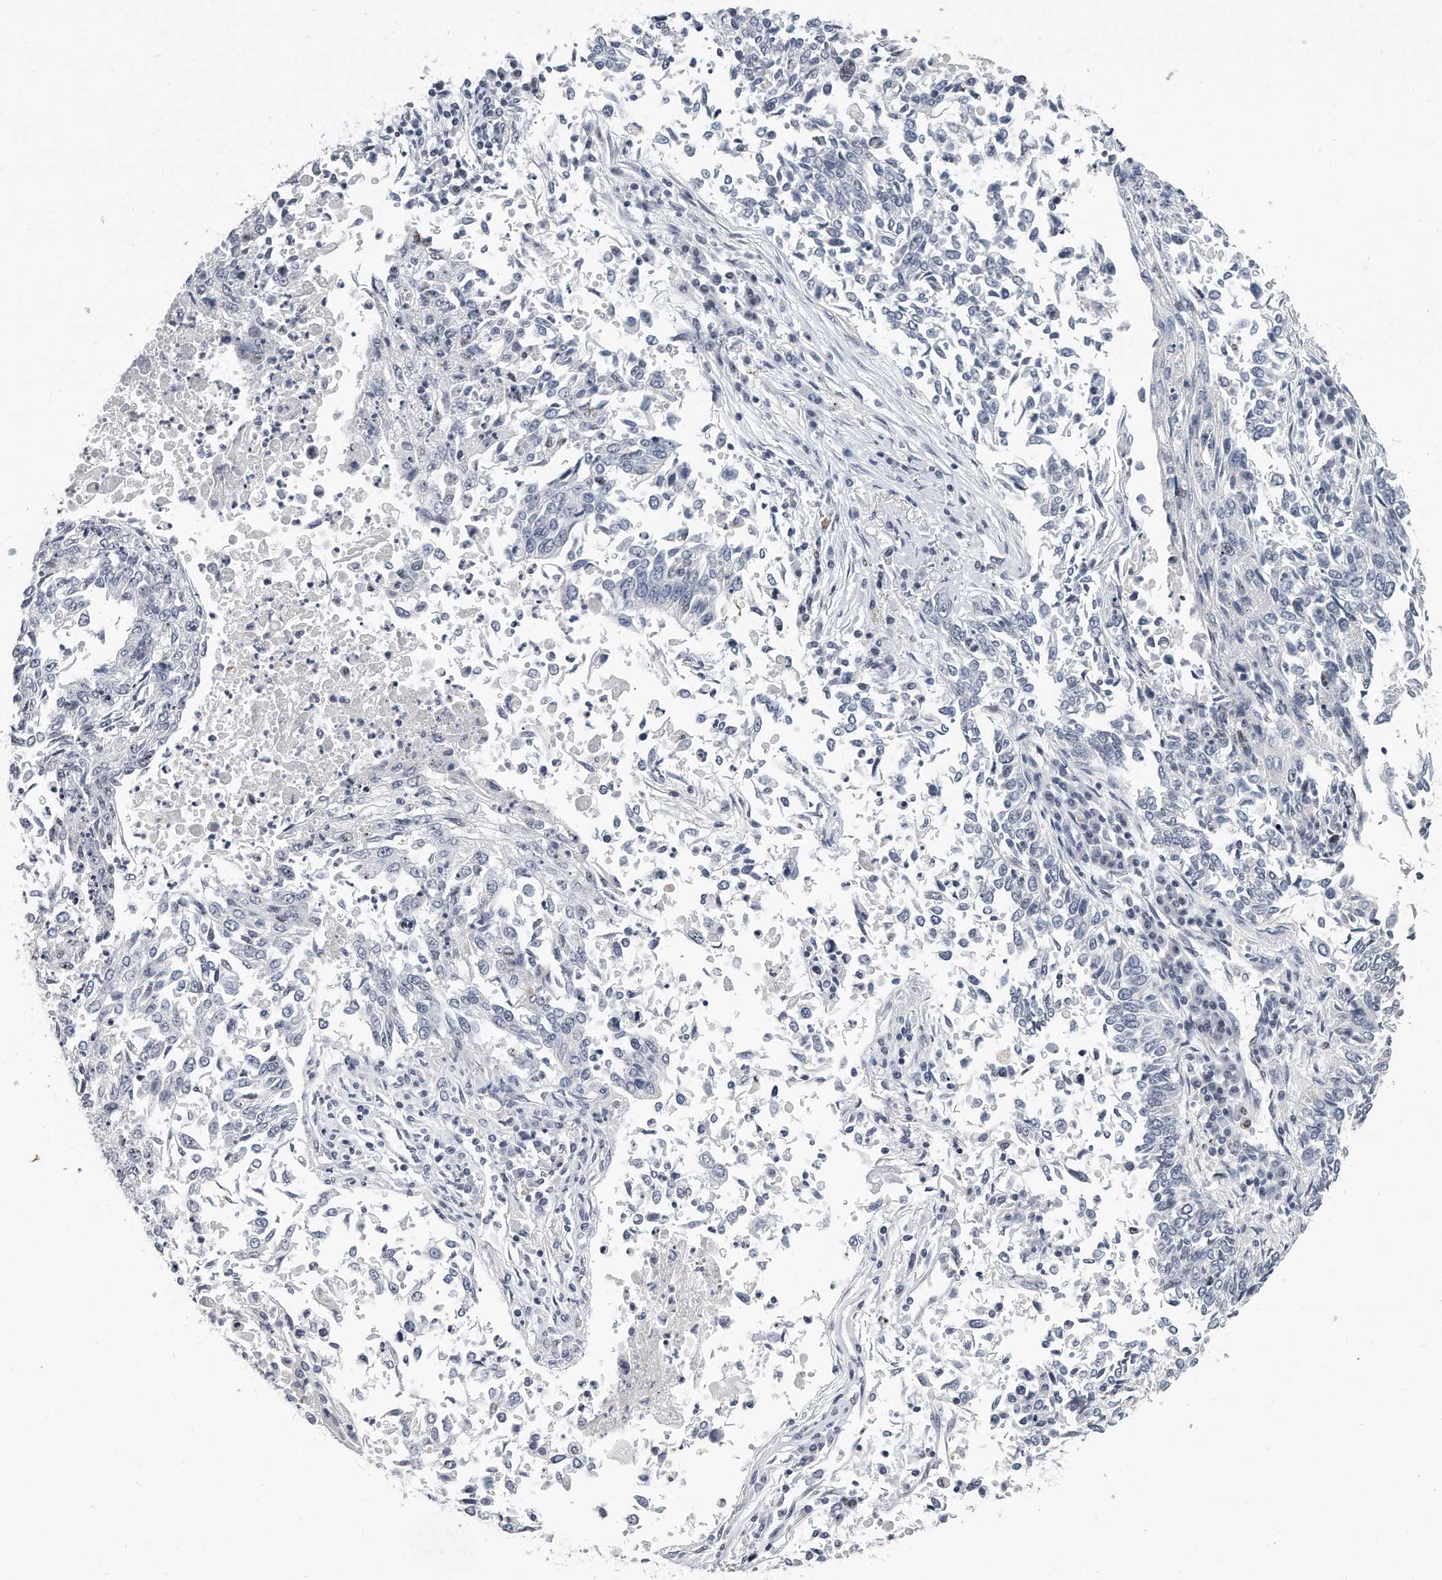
{"staining": {"intensity": "negative", "quantity": "none", "location": "none"}, "tissue": "lung cancer", "cell_type": "Tumor cells", "image_type": "cancer", "snomed": [{"axis": "morphology", "description": "Normal tissue, NOS"}, {"axis": "morphology", "description": "Squamous cell carcinoma, NOS"}, {"axis": "topography", "description": "Cartilage tissue"}, {"axis": "topography", "description": "Bronchus"}, {"axis": "topography", "description": "Lung"}, {"axis": "topography", "description": "Peripheral nerve tissue"}], "caption": "Tumor cells show no significant protein expression in lung cancer.", "gene": "TFCP2L1", "patient": {"sex": "female", "age": 49}}